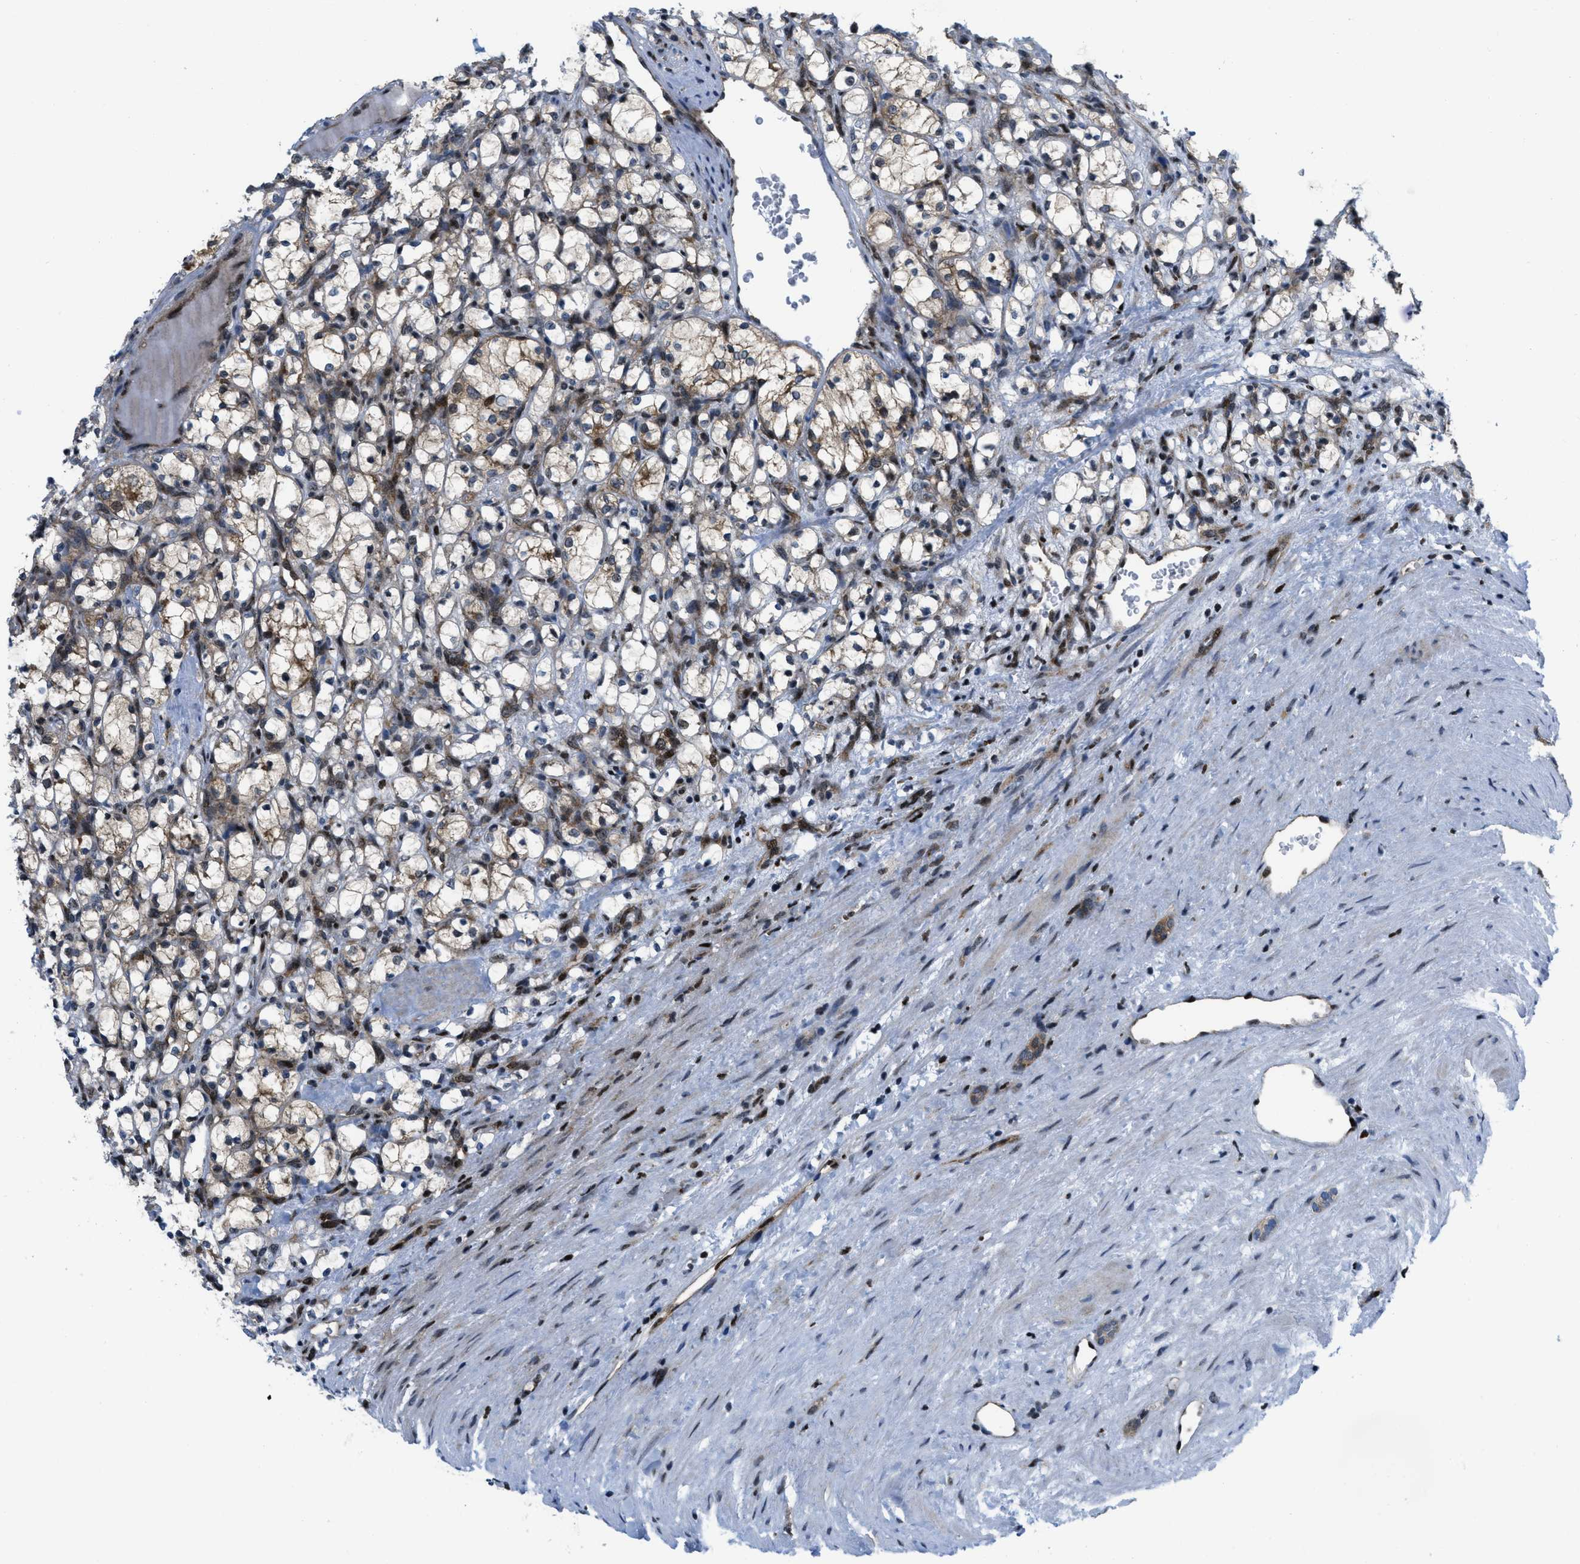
{"staining": {"intensity": "weak", "quantity": "<25%", "location": "cytoplasmic/membranous"}, "tissue": "renal cancer", "cell_type": "Tumor cells", "image_type": "cancer", "snomed": [{"axis": "morphology", "description": "Adenocarcinoma, NOS"}, {"axis": "topography", "description": "Kidney"}], "caption": "High magnification brightfield microscopy of renal cancer (adenocarcinoma) stained with DAB (brown) and counterstained with hematoxylin (blue): tumor cells show no significant positivity.", "gene": "PPP2CB", "patient": {"sex": "female", "age": 69}}